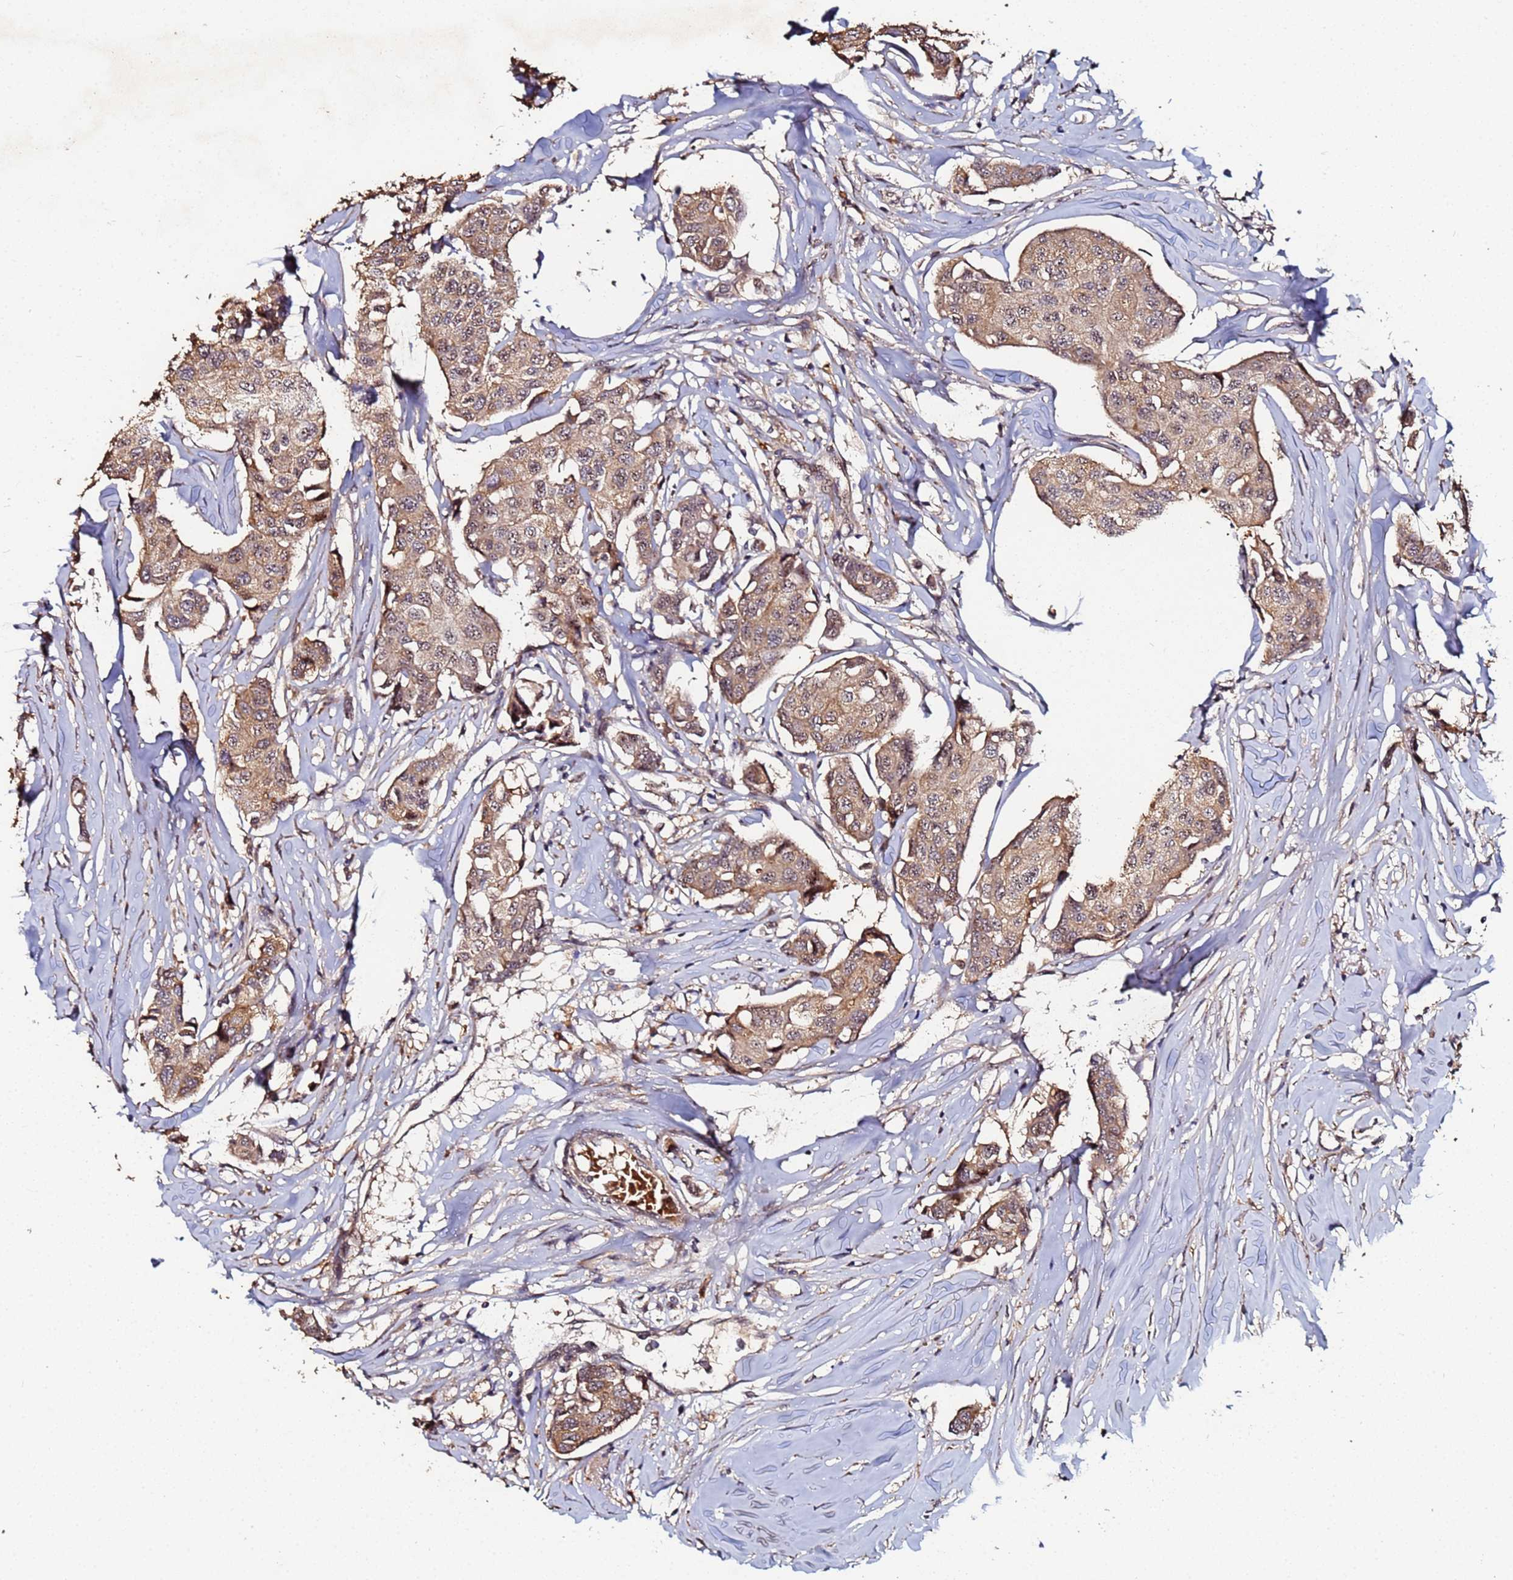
{"staining": {"intensity": "moderate", "quantity": ">75%", "location": "cytoplasmic/membranous,nuclear"}, "tissue": "breast cancer", "cell_type": "Tumor cells", "image_type": "cancer", "snomed": [{"axis": "morphology", "description": "Duct carcinoma"}, {"axis": "topography", "description": "Breast"}], "caption": "Intraductal carcinoma (breast) stained for a protein (brown) shows moderate cytoplasmic/membranous and nuclear positive expression in approximately >75% of tumor cells.", "gene": "OSER1", "patient": {"sex": "female", "age": 80}}